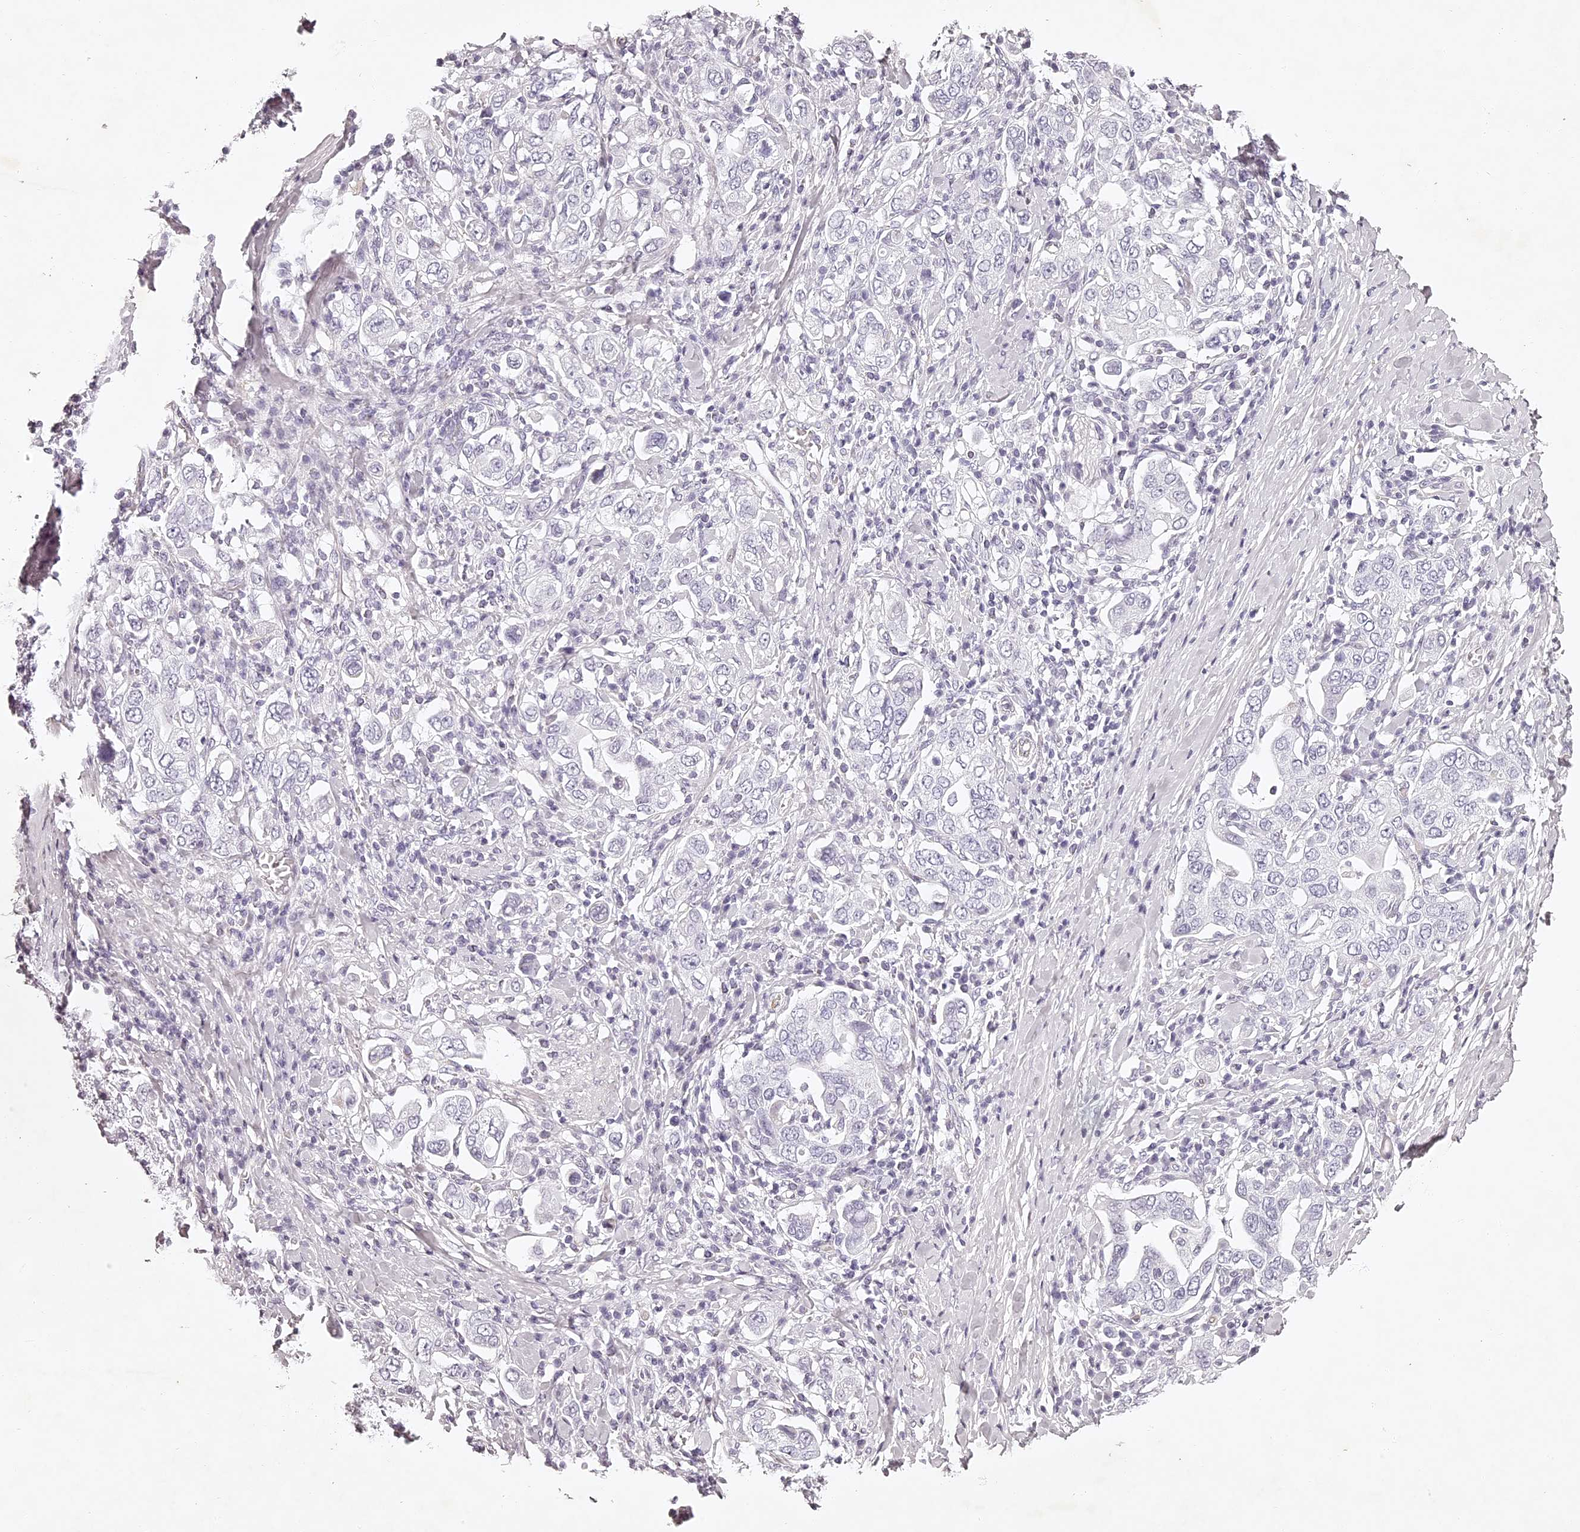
{"staining": {"intensity": "negative", "quantity": "none", "location": "none"}, "tissue": "stomach cancer", "cell_type": "Tumor cells", "image_type": "cancer", "snomed": [{"axis": "morphology", "description": "Adenocarcinoma, NOS"}, {"axis": "topography", "description": "Stomach, upper"}], "caption": "The photomicrograph displays no staining of tumor cells in stomach cancer. The staining was performed using DAB (3,3'-diaminobenzidine) to visualize the protein expression in brown, while the nuclei were stained in blue with hematoxylin (Magnification: 20x).", "gene": "ELAPOR1", "patient": {"sex": "male", "age": 62}}